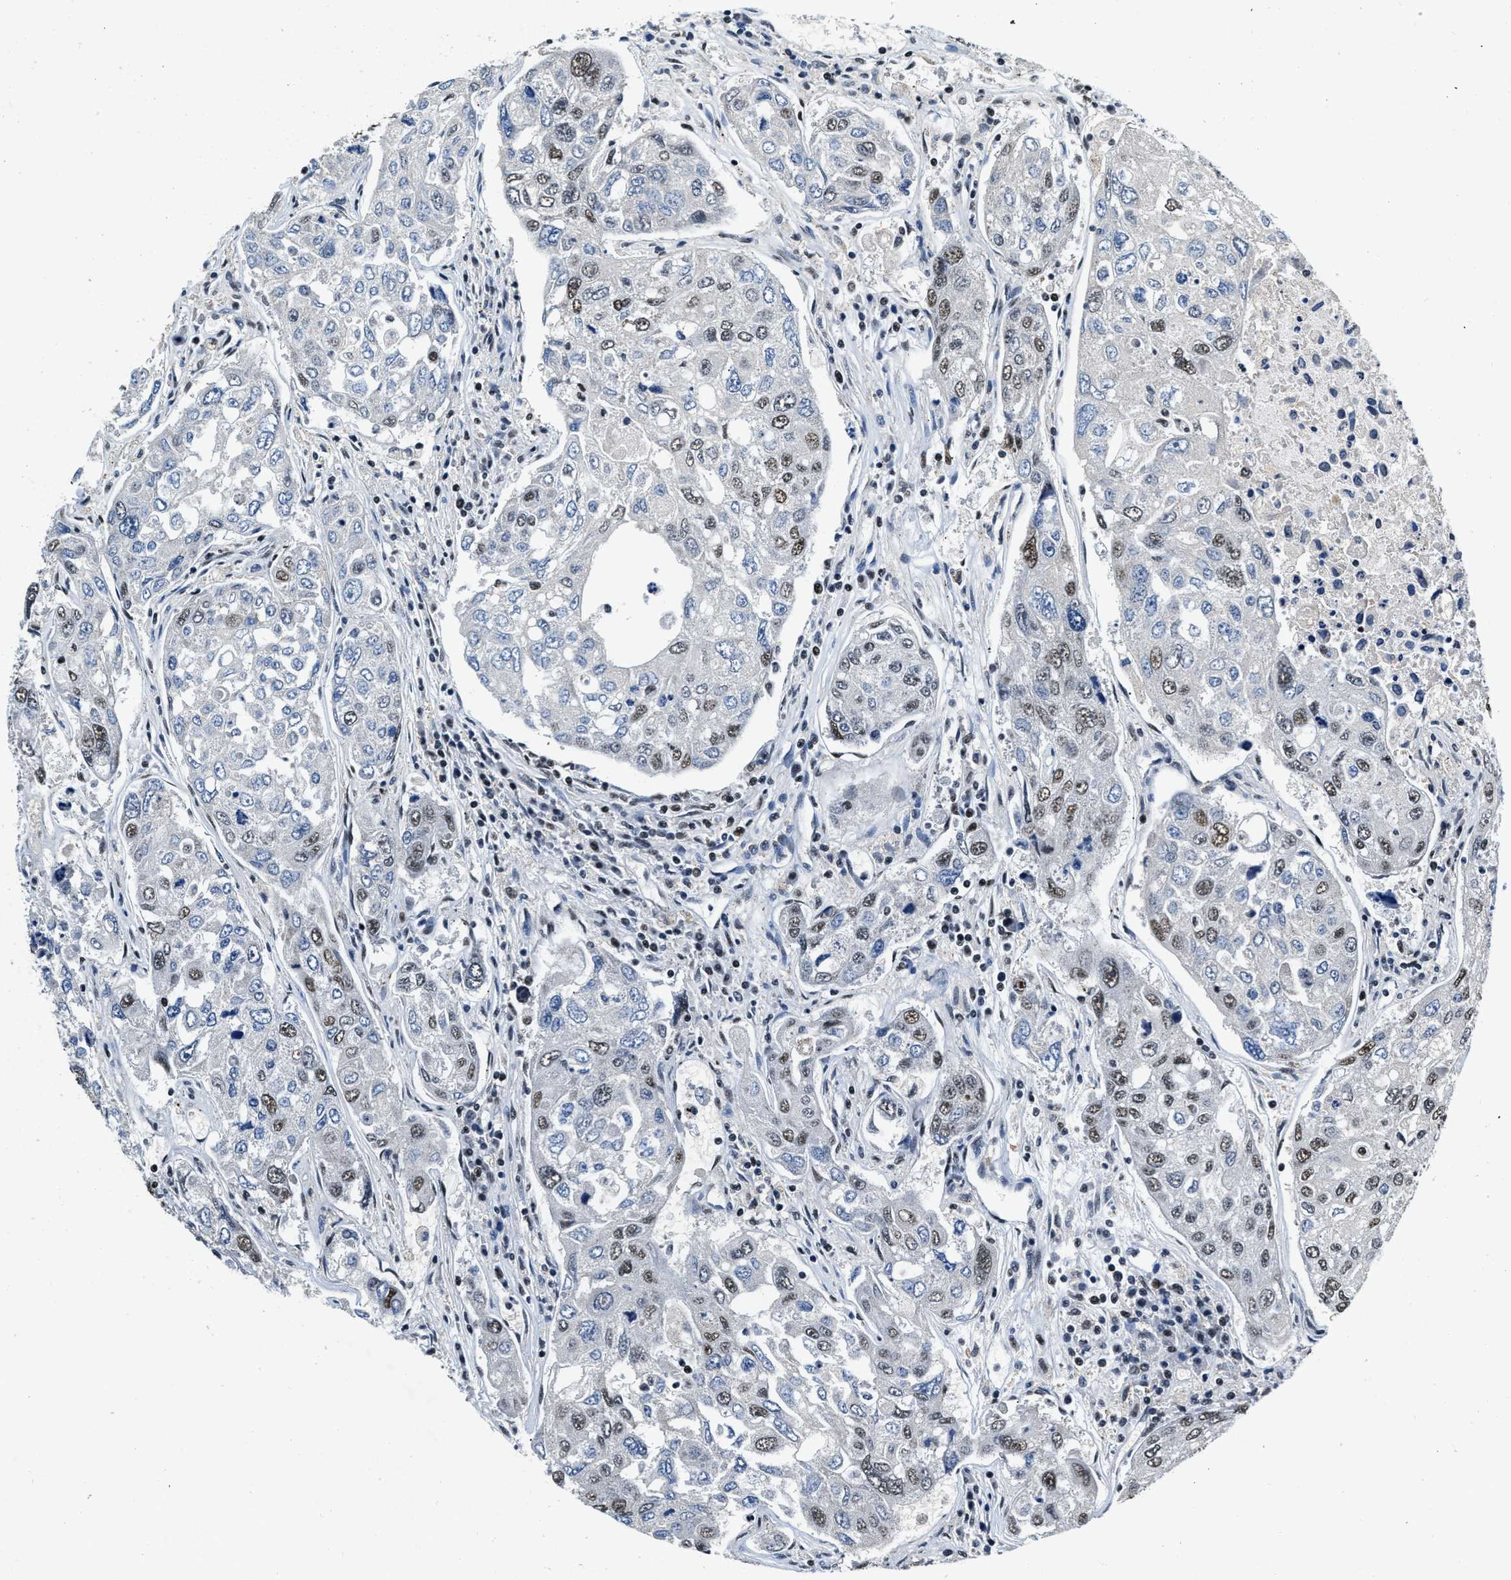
{"staining": {"intensity": "moderate", "quantity": "<25%", "location": "nuclear"}, "tissue": "urothelial cancer", "cell_type": "Tumor cells", "image_type": "cancer", "snomed": [{"axis": "morphology", "description": "Urothelial carcinoma, High grade"}, {"axis": "topography", "description": "Lymph node"}, {"axis": "topography", "description": "Urinary bladder"}], "caption": "Moderate nuclear protein staining is appreciated in about <25% of tumor cells in urothelial carcinoma (high-grade).", "gene": "CCNE1", "patient": {"sex": "male", "age": 51}}